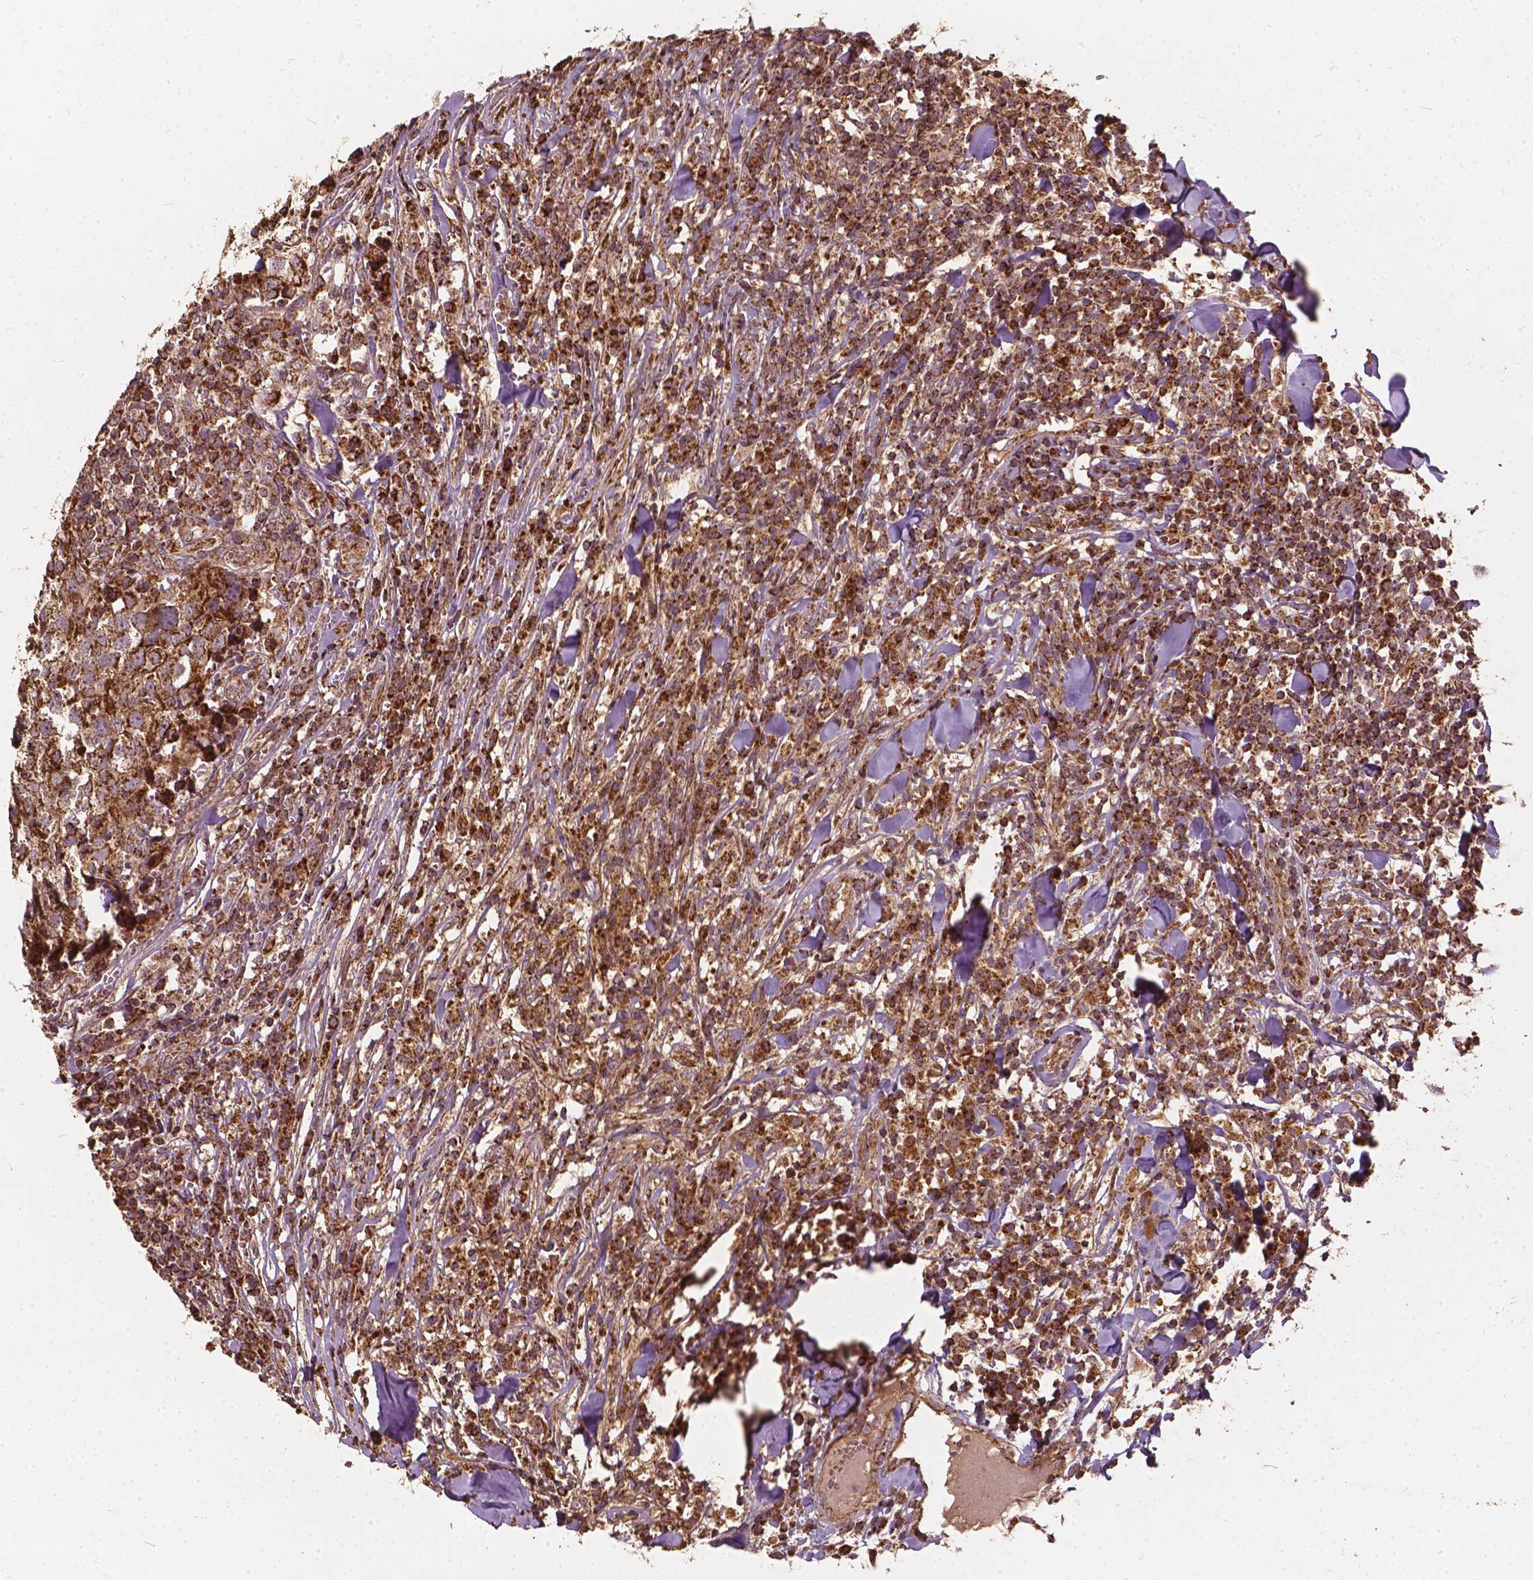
{"staining": {"intensity": "strong", "quantity": ">75%", "location": "cytoplasmic/membranous"}, "tissue": "breast cancer", "cell_type": "Tumor cells", "image_type": "cancer", "snomed": [{"axis": "morphology", "description": "Duct carcinoma"}, {"axis": "topography", "description": "Breast"}], "caption": "The image displays staining of breast cancer (invasive ductal carcinoma), revealing strong cytoplasmic/membranous protein staining (brown color) within tumor cells. (Stains: DAB (3,3'-diaminobenzidine) in brown, nuclei in blue, Microscopy: brightfield microscopy at high magnification).", "gene": "UBXN2A", "patient": {"sex": "female", "age": 30}}